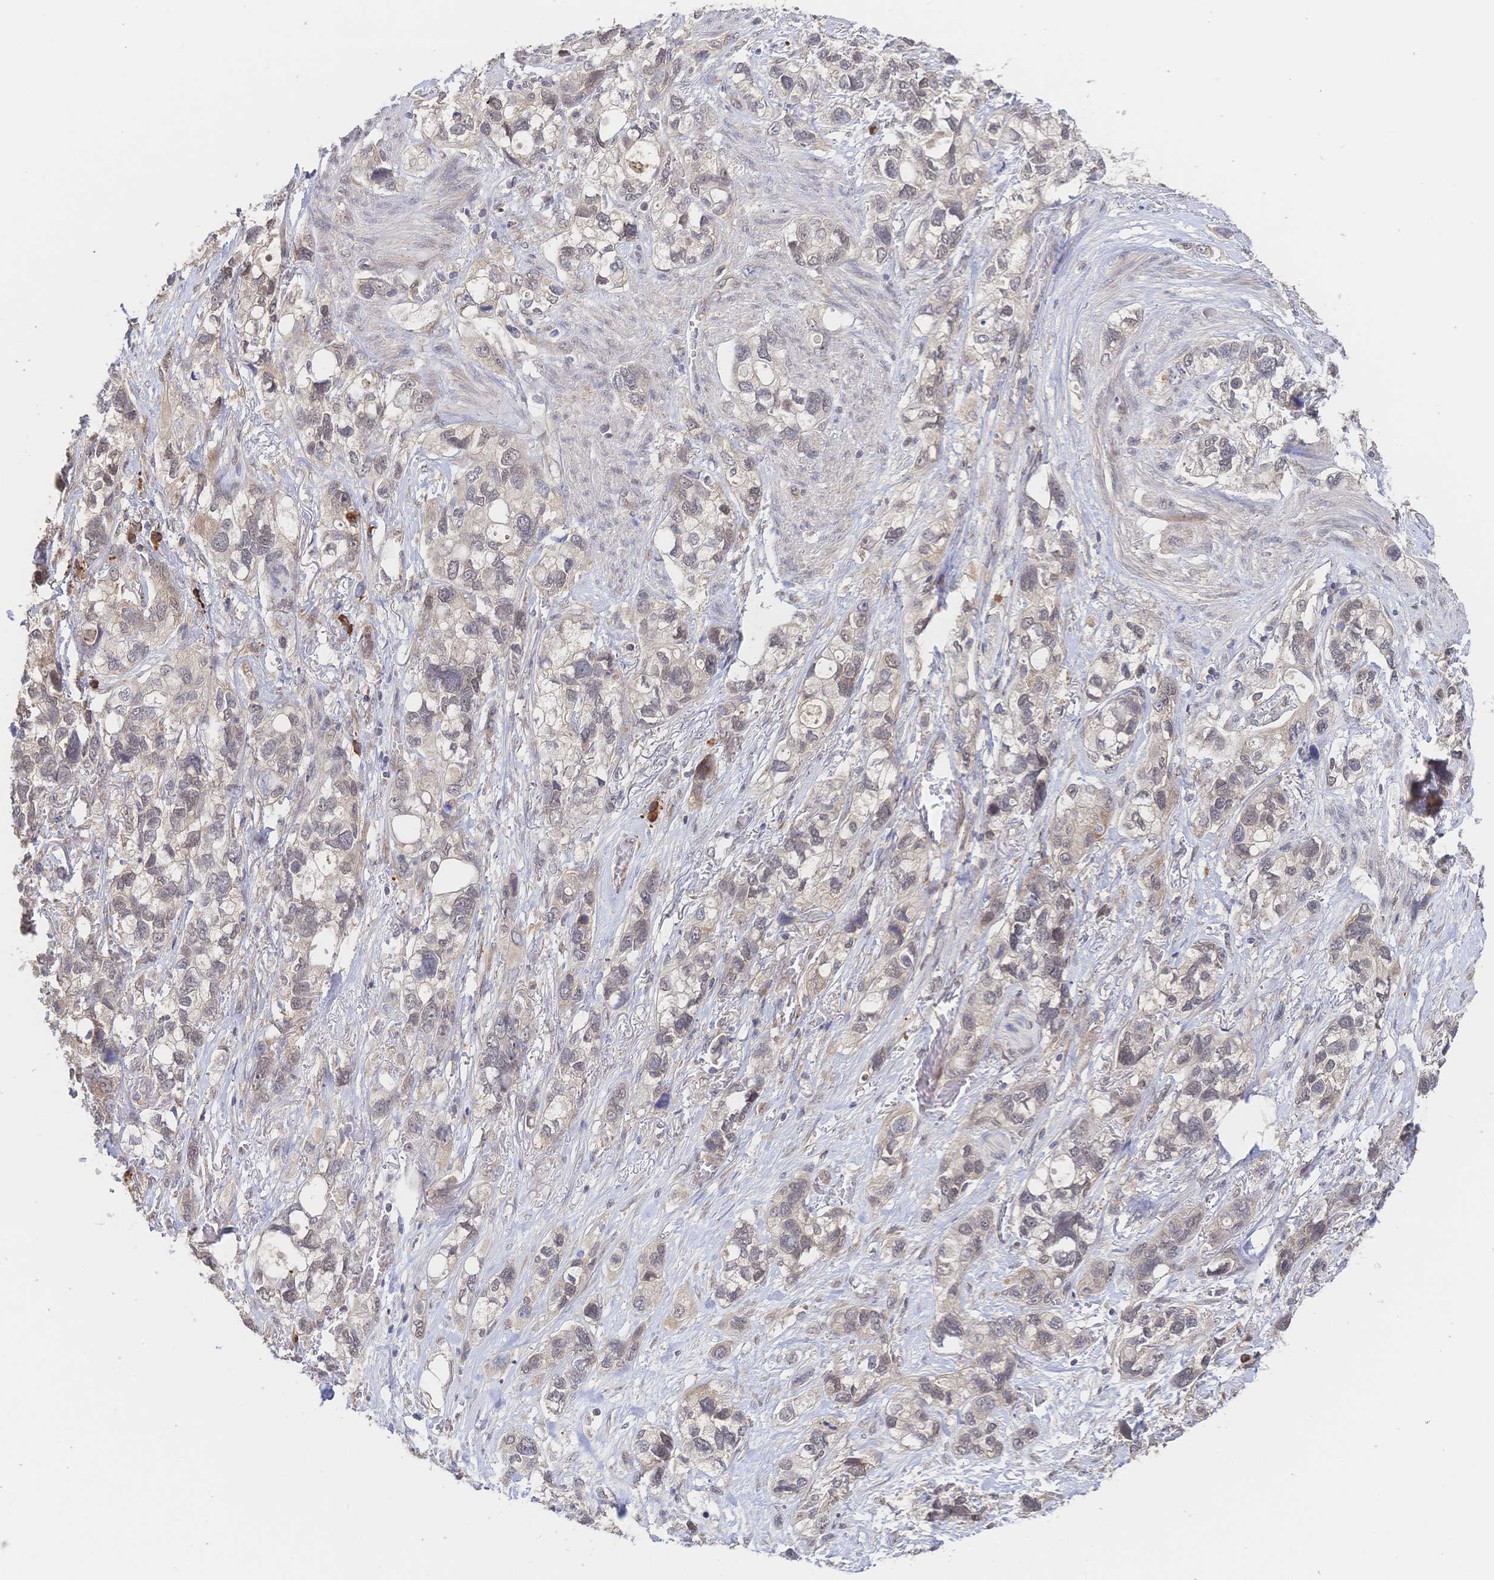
{"staining": {"intensity": "negative", "quantity": "none", "location": "none"}, "tissue": "stomach cancer", "cell_type": "Tumor cells", "image_type": "cancer", "snomed": [{"axis": "morphology", "description": "Adenocarcinoma, NOS"}, {"axis": "topography", "description": "Stomach, upper"}], "caption": "Immunohistochemical staining of human stomach cancer reveals no significant expression in tumor cells.", "gene": "LMO4", "patient": {"sex": "female", "age": 81}}